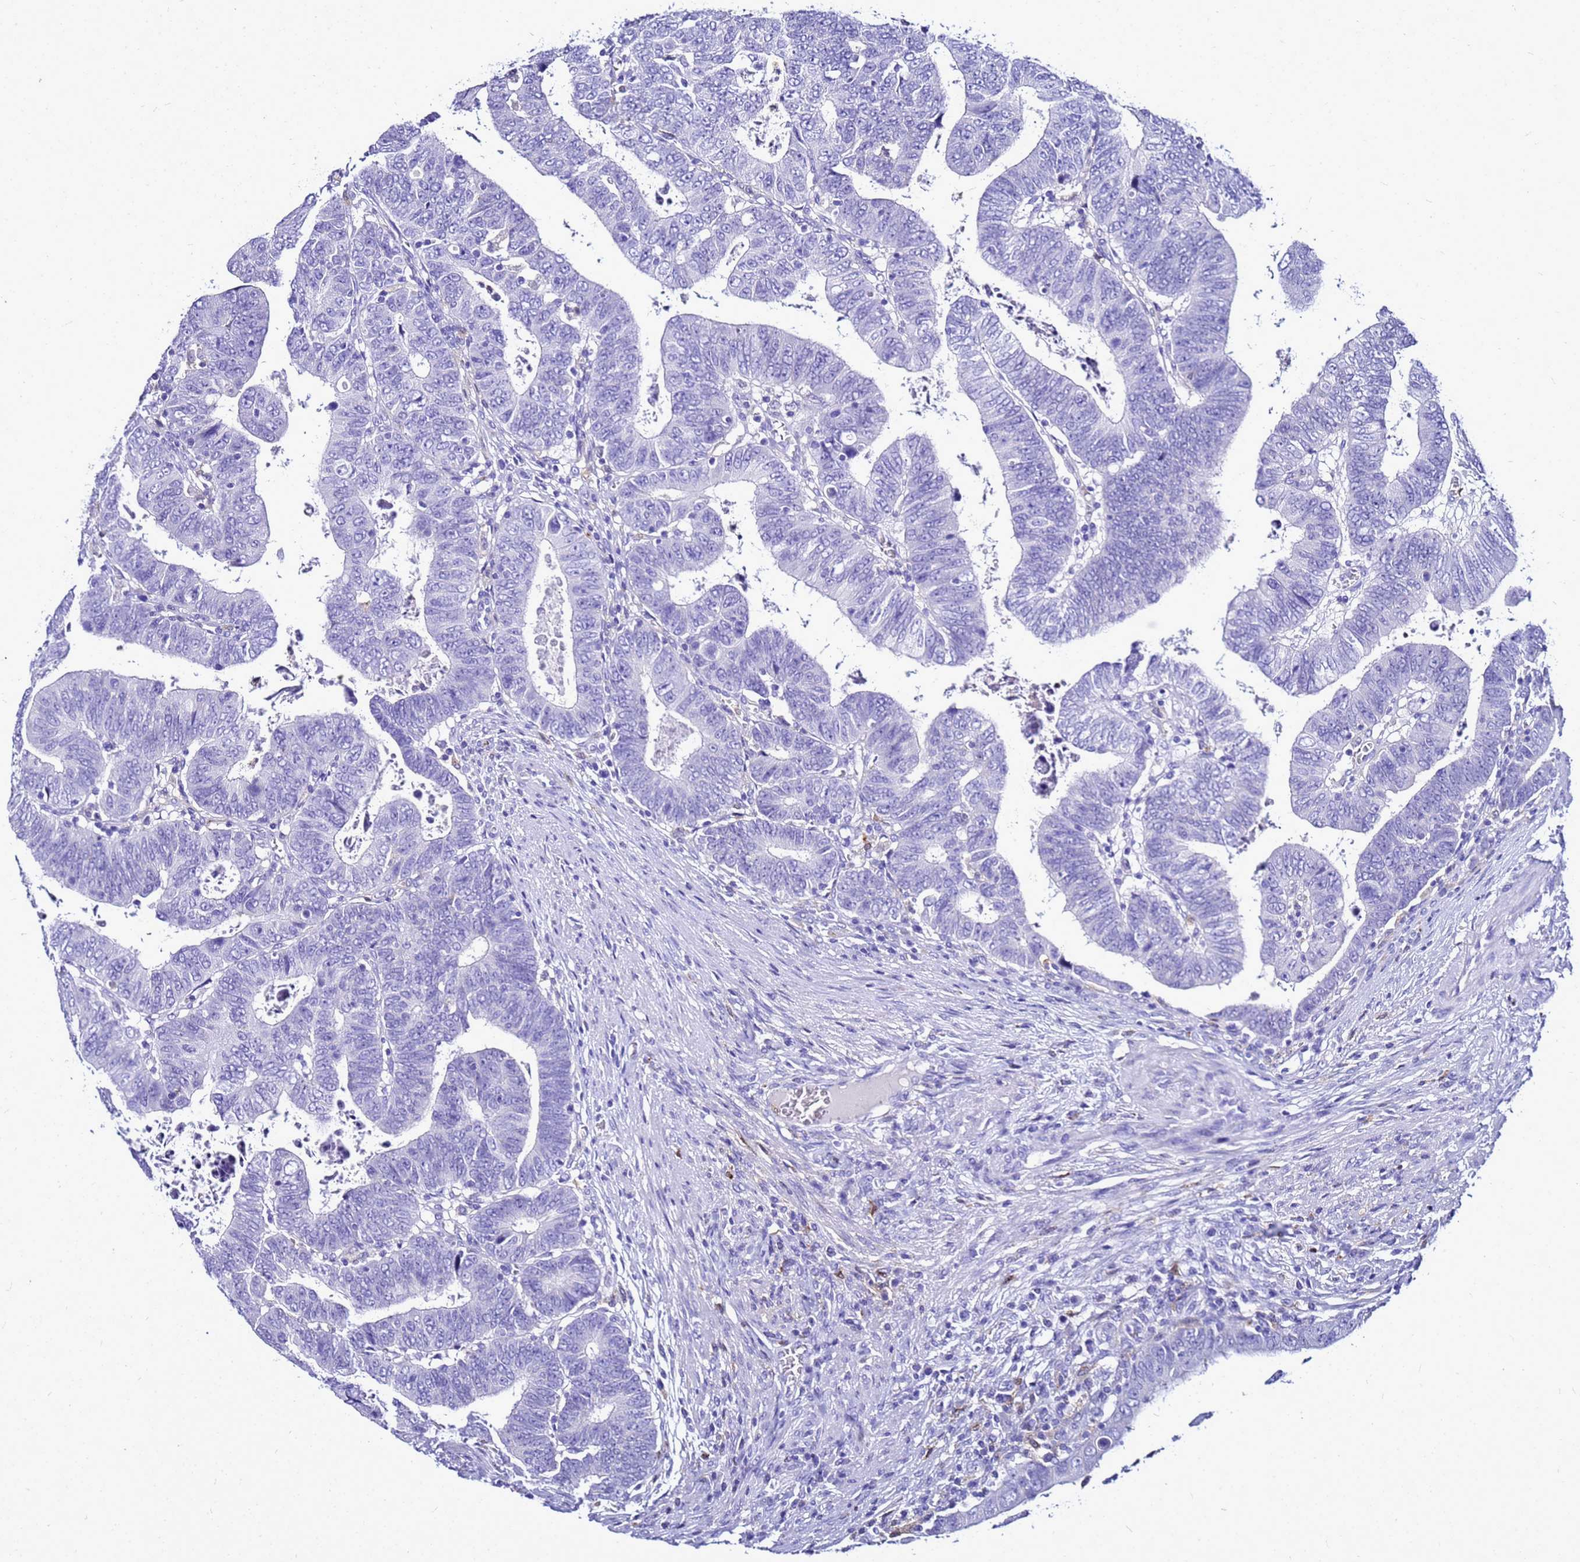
{"staining": {"intensity": "negative", "quantity": "none", "location": "none"}, "tissue": "colorectal cancer", "cell_type": "Tumor cells", "image_type": "cancer", "snomed": [{"axis": "morphology", "description": "Normal tissue, NOS"}, {"axis": "morphology", "description": "Adenocarcinoma, NOS"}, {"axis": "topography", "description": "Rectum"}], "caption": "This micrograph is of colorectal cancer stained with immunohistochemistry to label a protein in brown with the nuclei are counter-stained blue. There is no positivity in tumor cells.", "gene": "CSTA", "patient": {"sex": "female", "age": 65}}